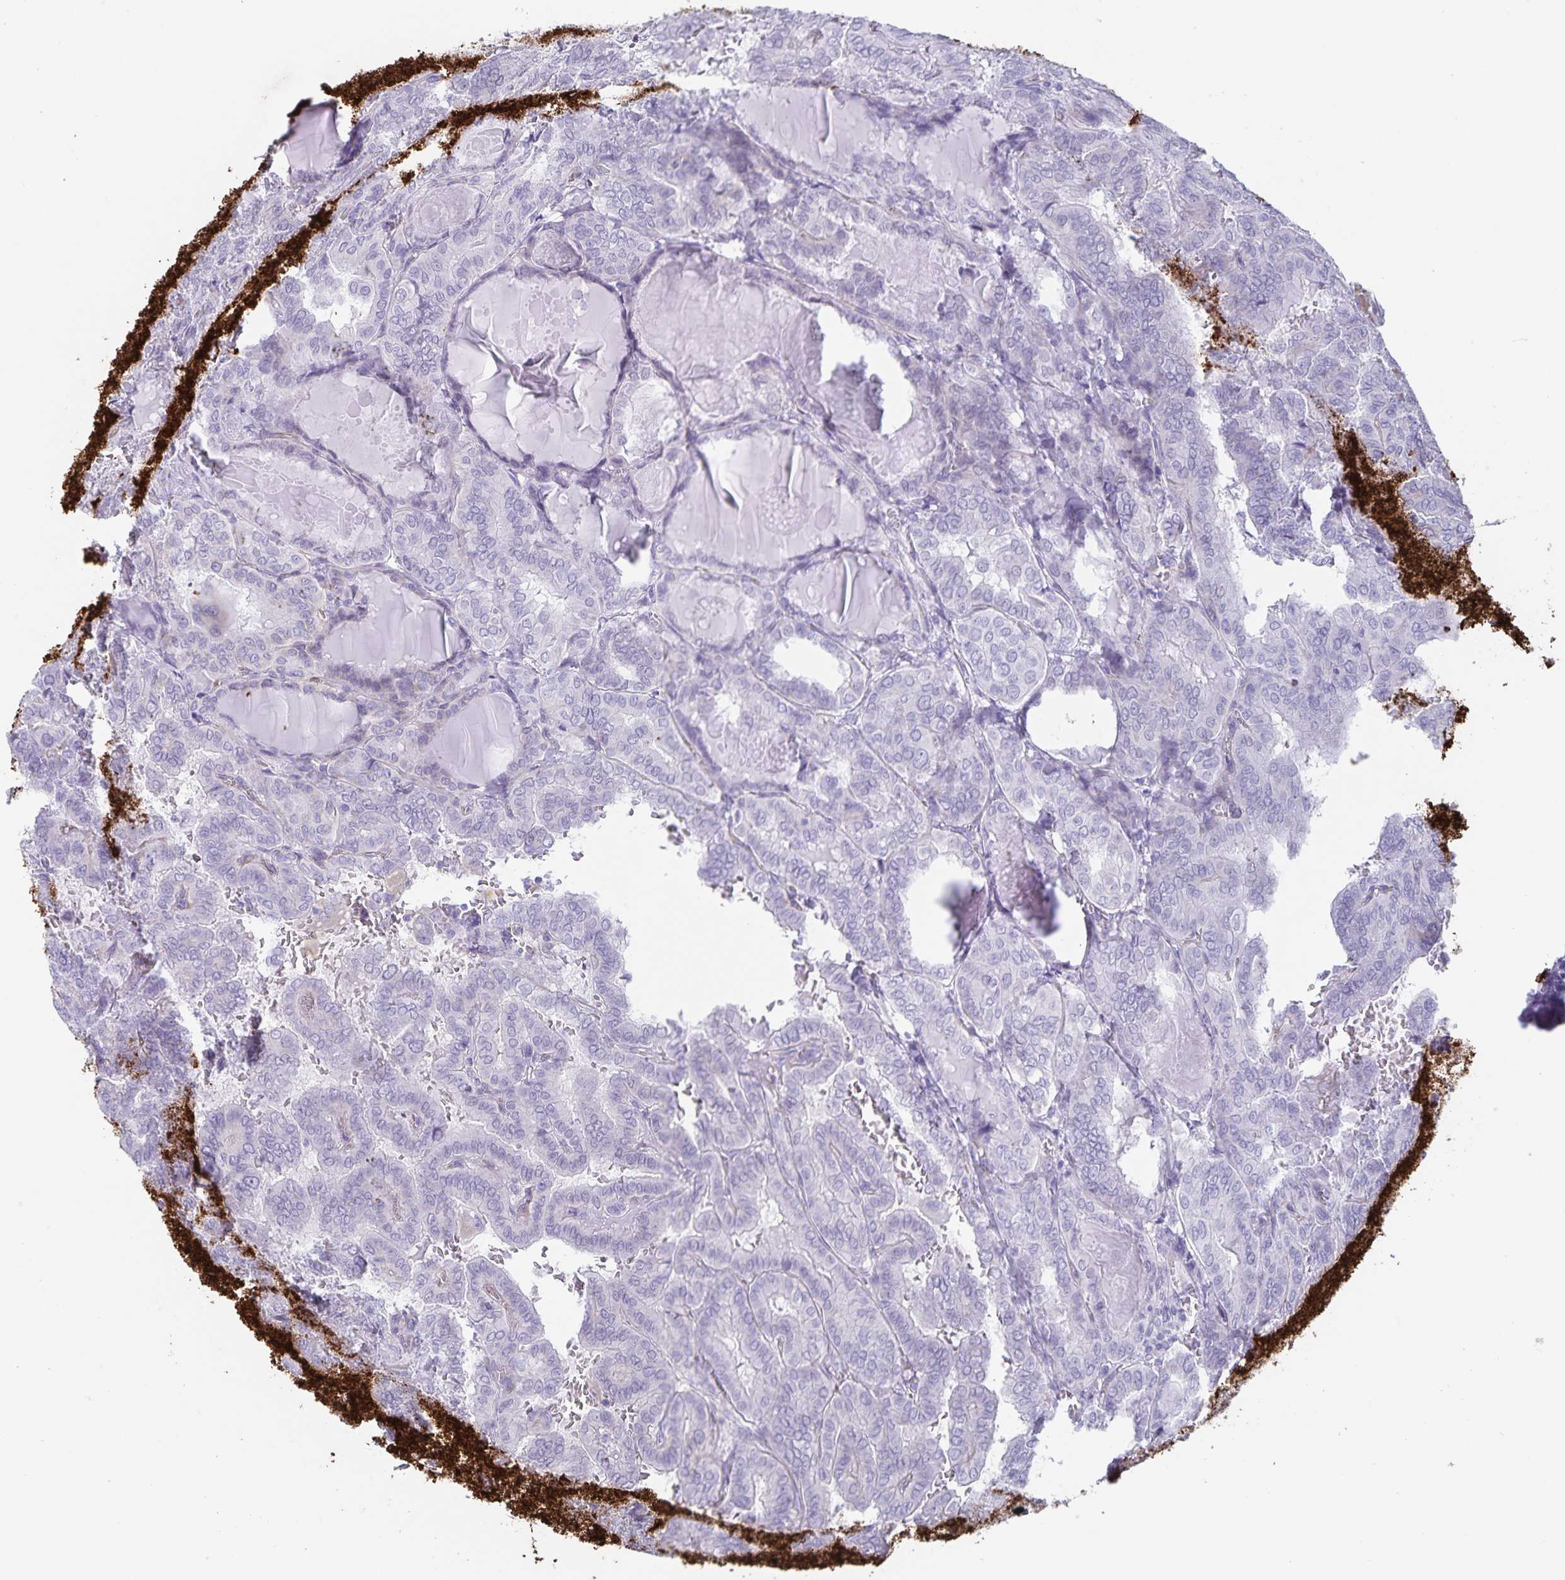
{"staining": {"intensity": "negative", "quantity": "none", "location": "none"}, "tissue": "thyroid cancer", "cell_type": "Tumor cells", "image_type": "cancer", "snomed": [{"axis": "morphology", "description": "Papillary adenocarcinoma, NOS"}, {"axis": "topography", "description": "Thyroid gland"}], "caption": "Human thyroid cancer (papillary adenocarcinoma) stained for a protein using immunohistochemistry (IHC) shows no expression in tumor cells.", "gene": "SYNM", "patient": {"sex": "female", "age": 46}}